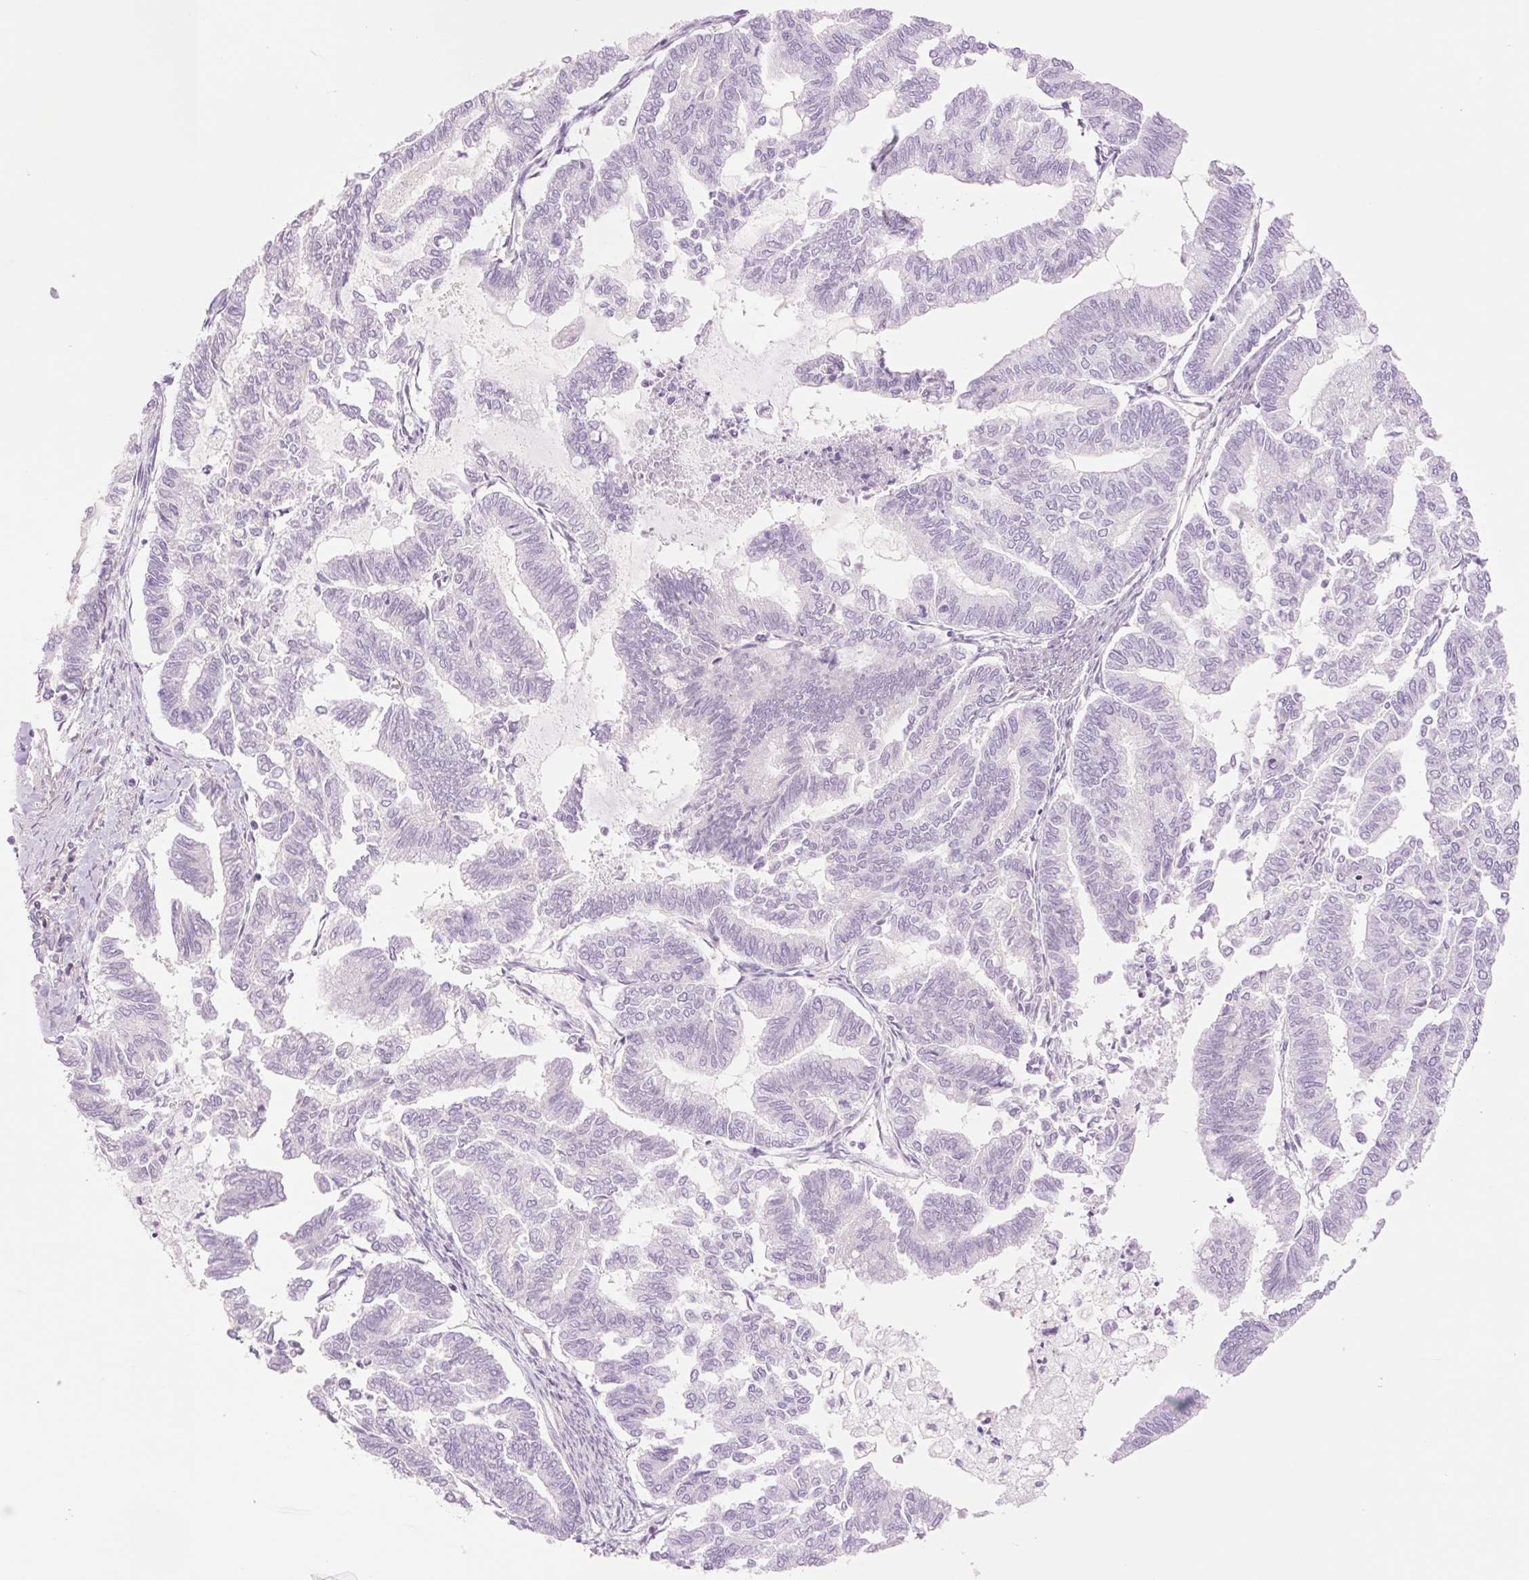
{"staining": {"intensity": "negative", "quantity": "none", "location": "none"}, "tissue": "endometrial cancer", "cell_type": "Tumor cells", "image_type": "cancer", "snomed": [{"axis": "morphology", "description": "Adenocarcinoma, NOS"}, {"axis": "topography", "description": "Endometrium"}], "caption": "High magnification brightfield microscopy of adenocarcinoma (endometrial) stained with DAB (brown) and counterstained with hematoxylin (blue): tumor cells show no significant staining. Brightfield microscopy of immunohistochemistry stained with DAB (3,3'-diaminobenzidine) (brown) and hematoxylin (blue), captured at high magnification.", "gene": "ZFYVE21", "patient": {"sex": "female", "age": 79}}